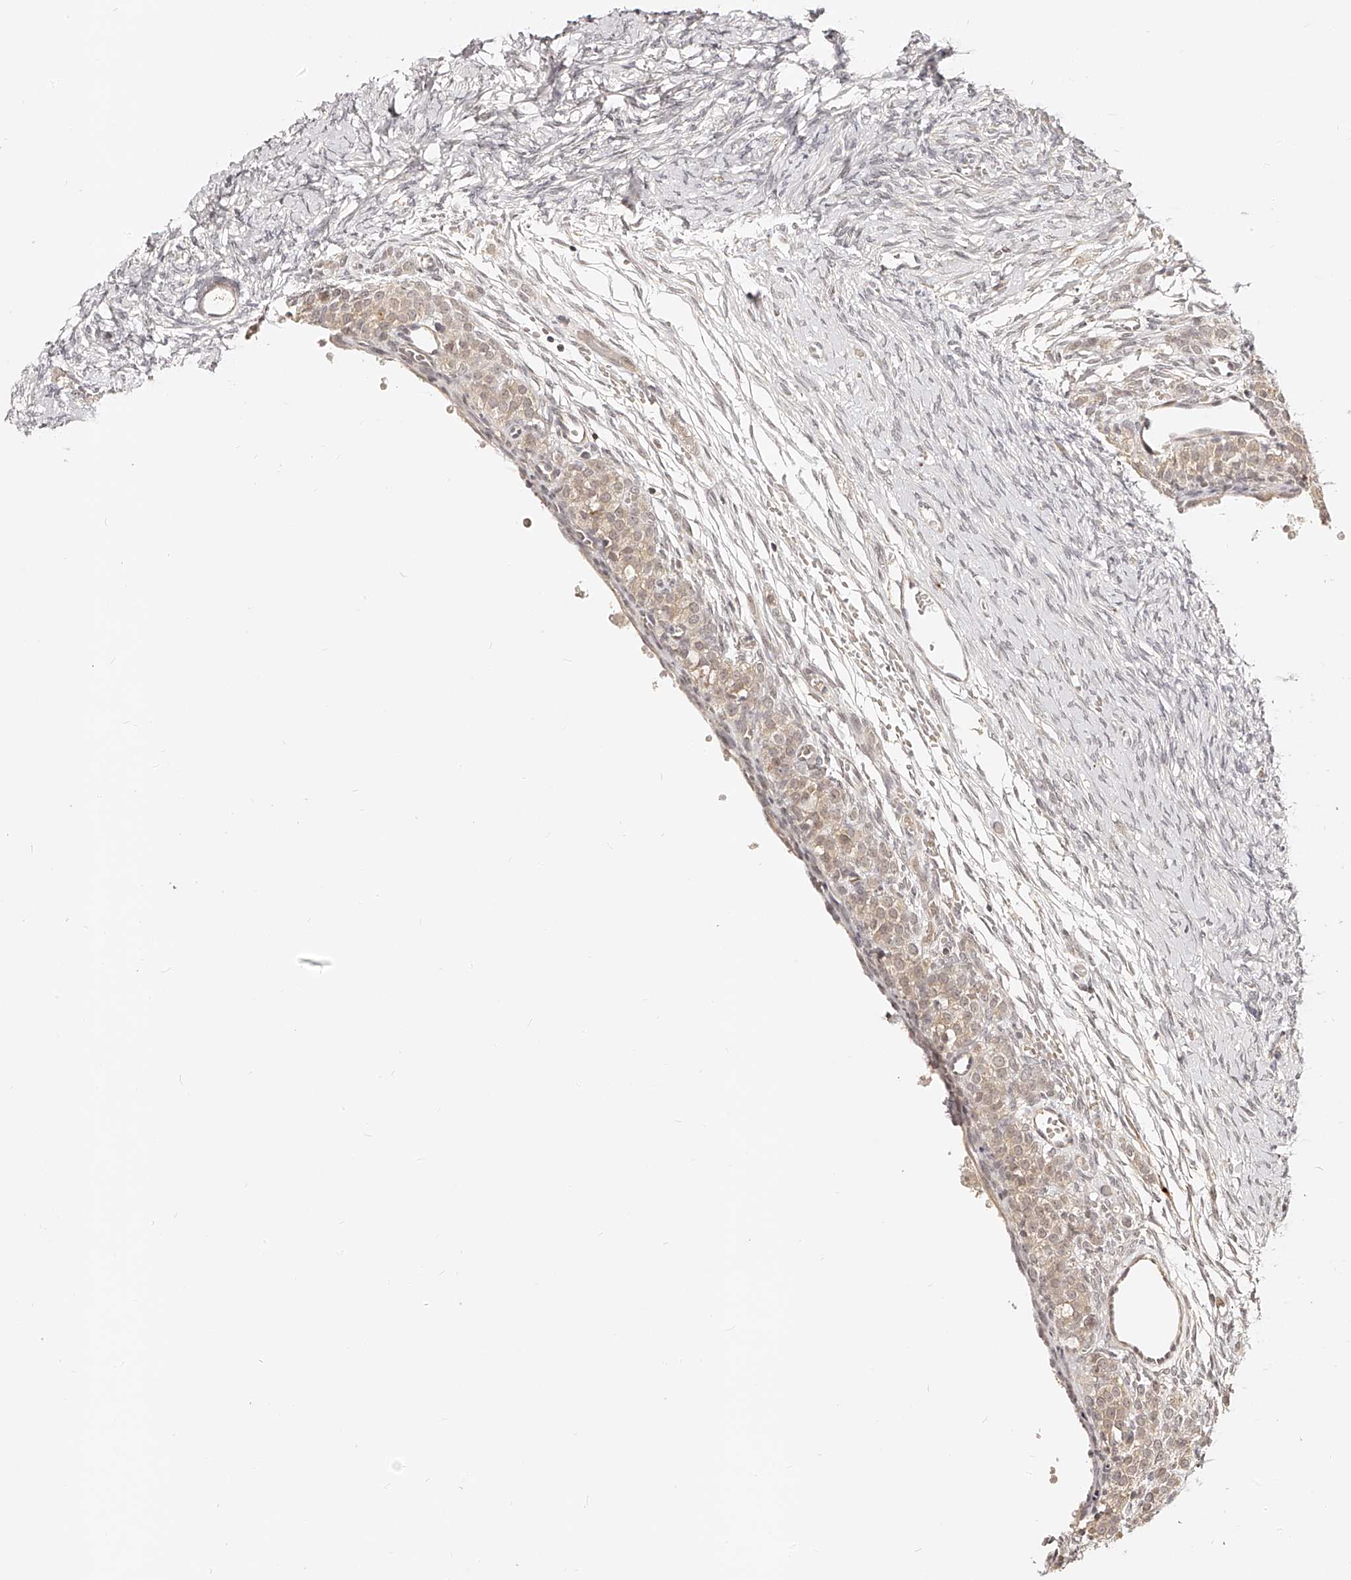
{"staining": {"intensity": "negative", "quantity": "none", "location": "none"}, "tissue": "ovary", "cell_type": "Ovarian stroma cells", "image_type": "normal", "snomed": [{"axis": "morphology", "description": "Adenocarcinoma, NOS"}, {"axis": "topography", "description": "Endometrium"}], "caption": "Immunohistochemical staining of normal ovary shows no significant positivity in ovarian stroma cells. (Brightfield microscopy of DAB (3,3'-diaminobenzidine) IHC at high magnification).", "gene": "ZNF789", "patient": {"sex": "female", "age": 32}}